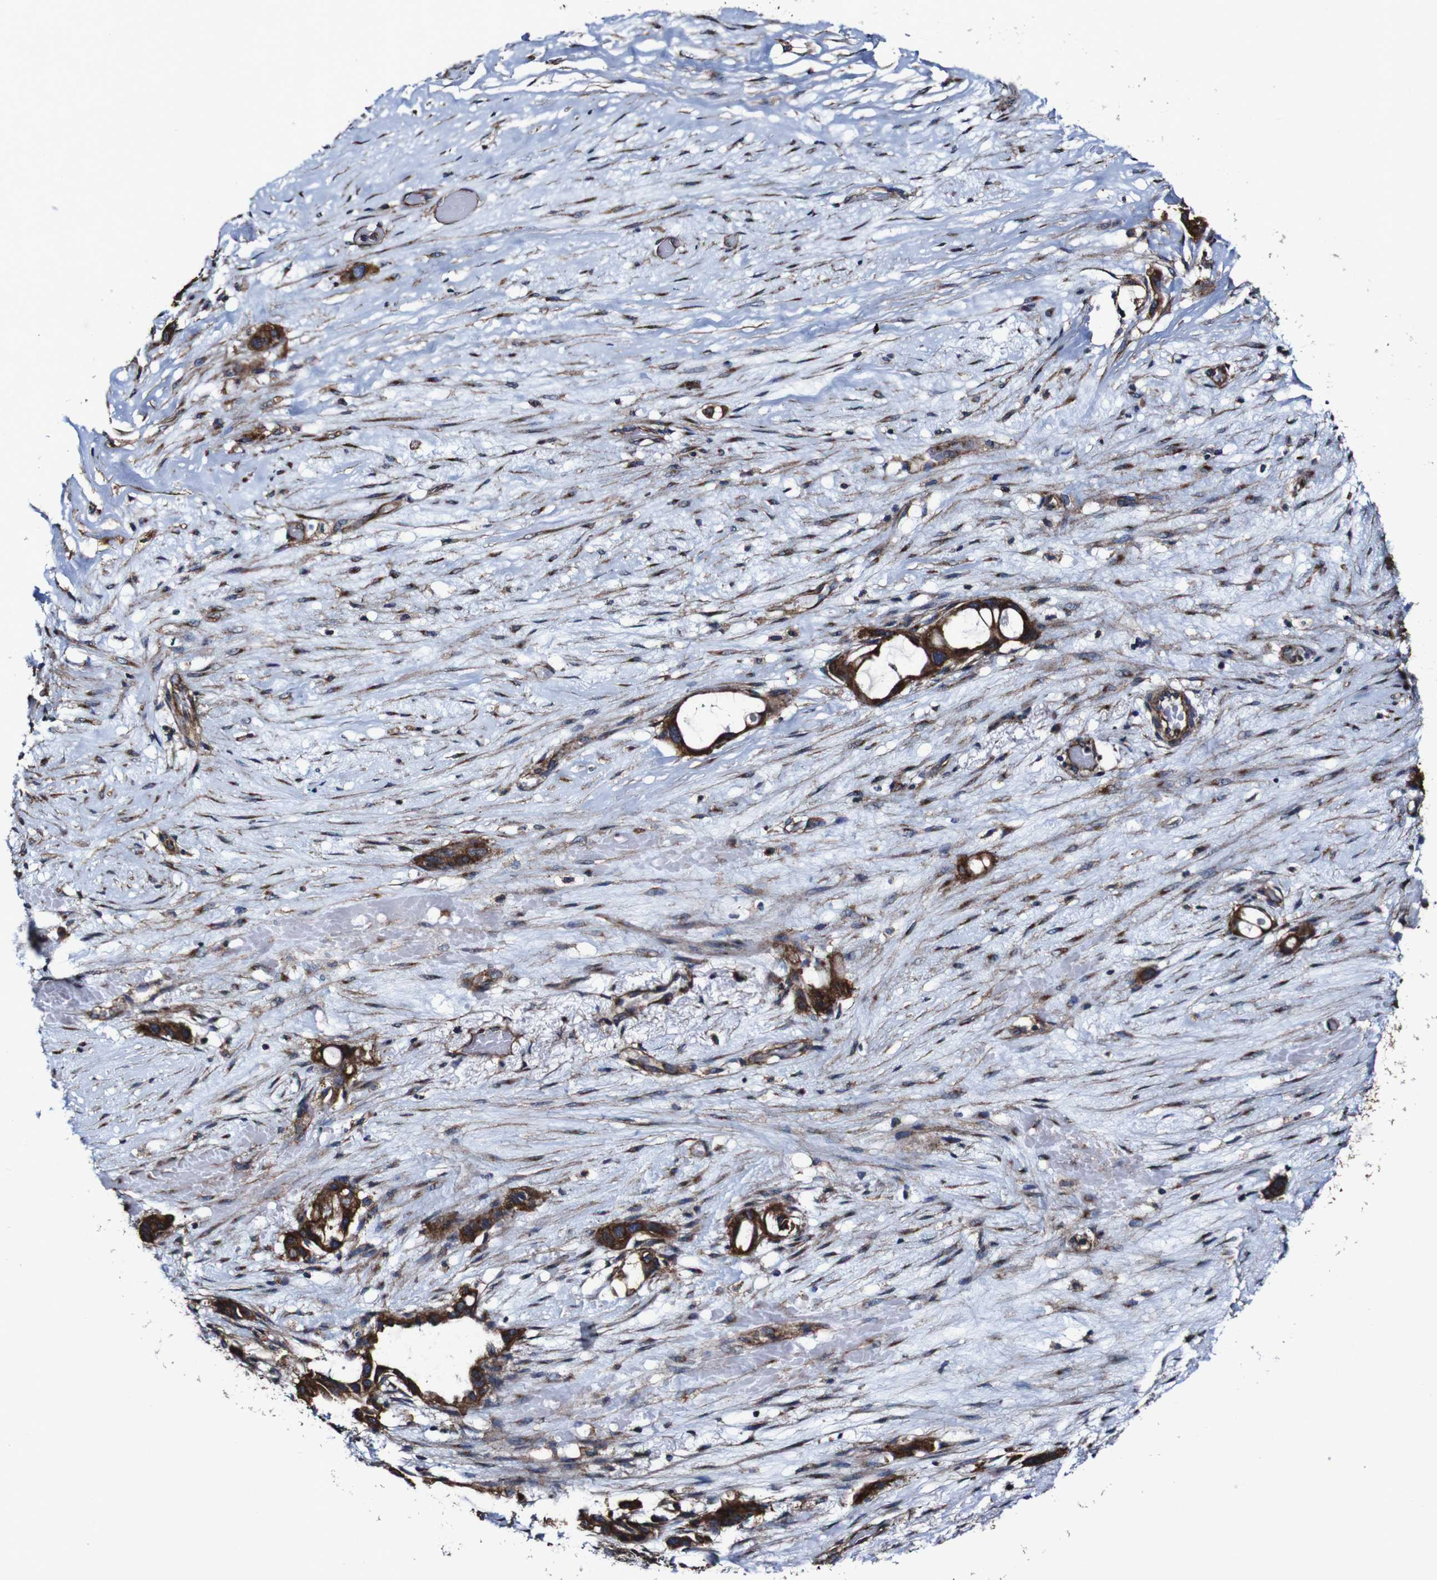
{"staining": {"intensity": "strong", "quantity": ">75%", "location": "cytoplasmic/membranous"}, "tissue": "liver cancer", "cell_type": "Tumor cells", "image_type": "cancer", "snomed": [{"axis": "morphology", "description": "Cholangiocarcinoma"}, {"axis": "topography", "description": "Liver"}], "caption": "Brown immunohistochemical staining in liver cholangiocarcinoma reveals strong cytoplasmic/membranous staining in approximately >75% of tumor cells. The staining was performed using DAB (3,3'-diaminobenzidine) to visualize the protein expression in brown, while the nuclei were stained in blue with hematoxylin (Magnification: 20x).", "gene": "CSF1R", "patient": {"sex": "female", "age": 65}}